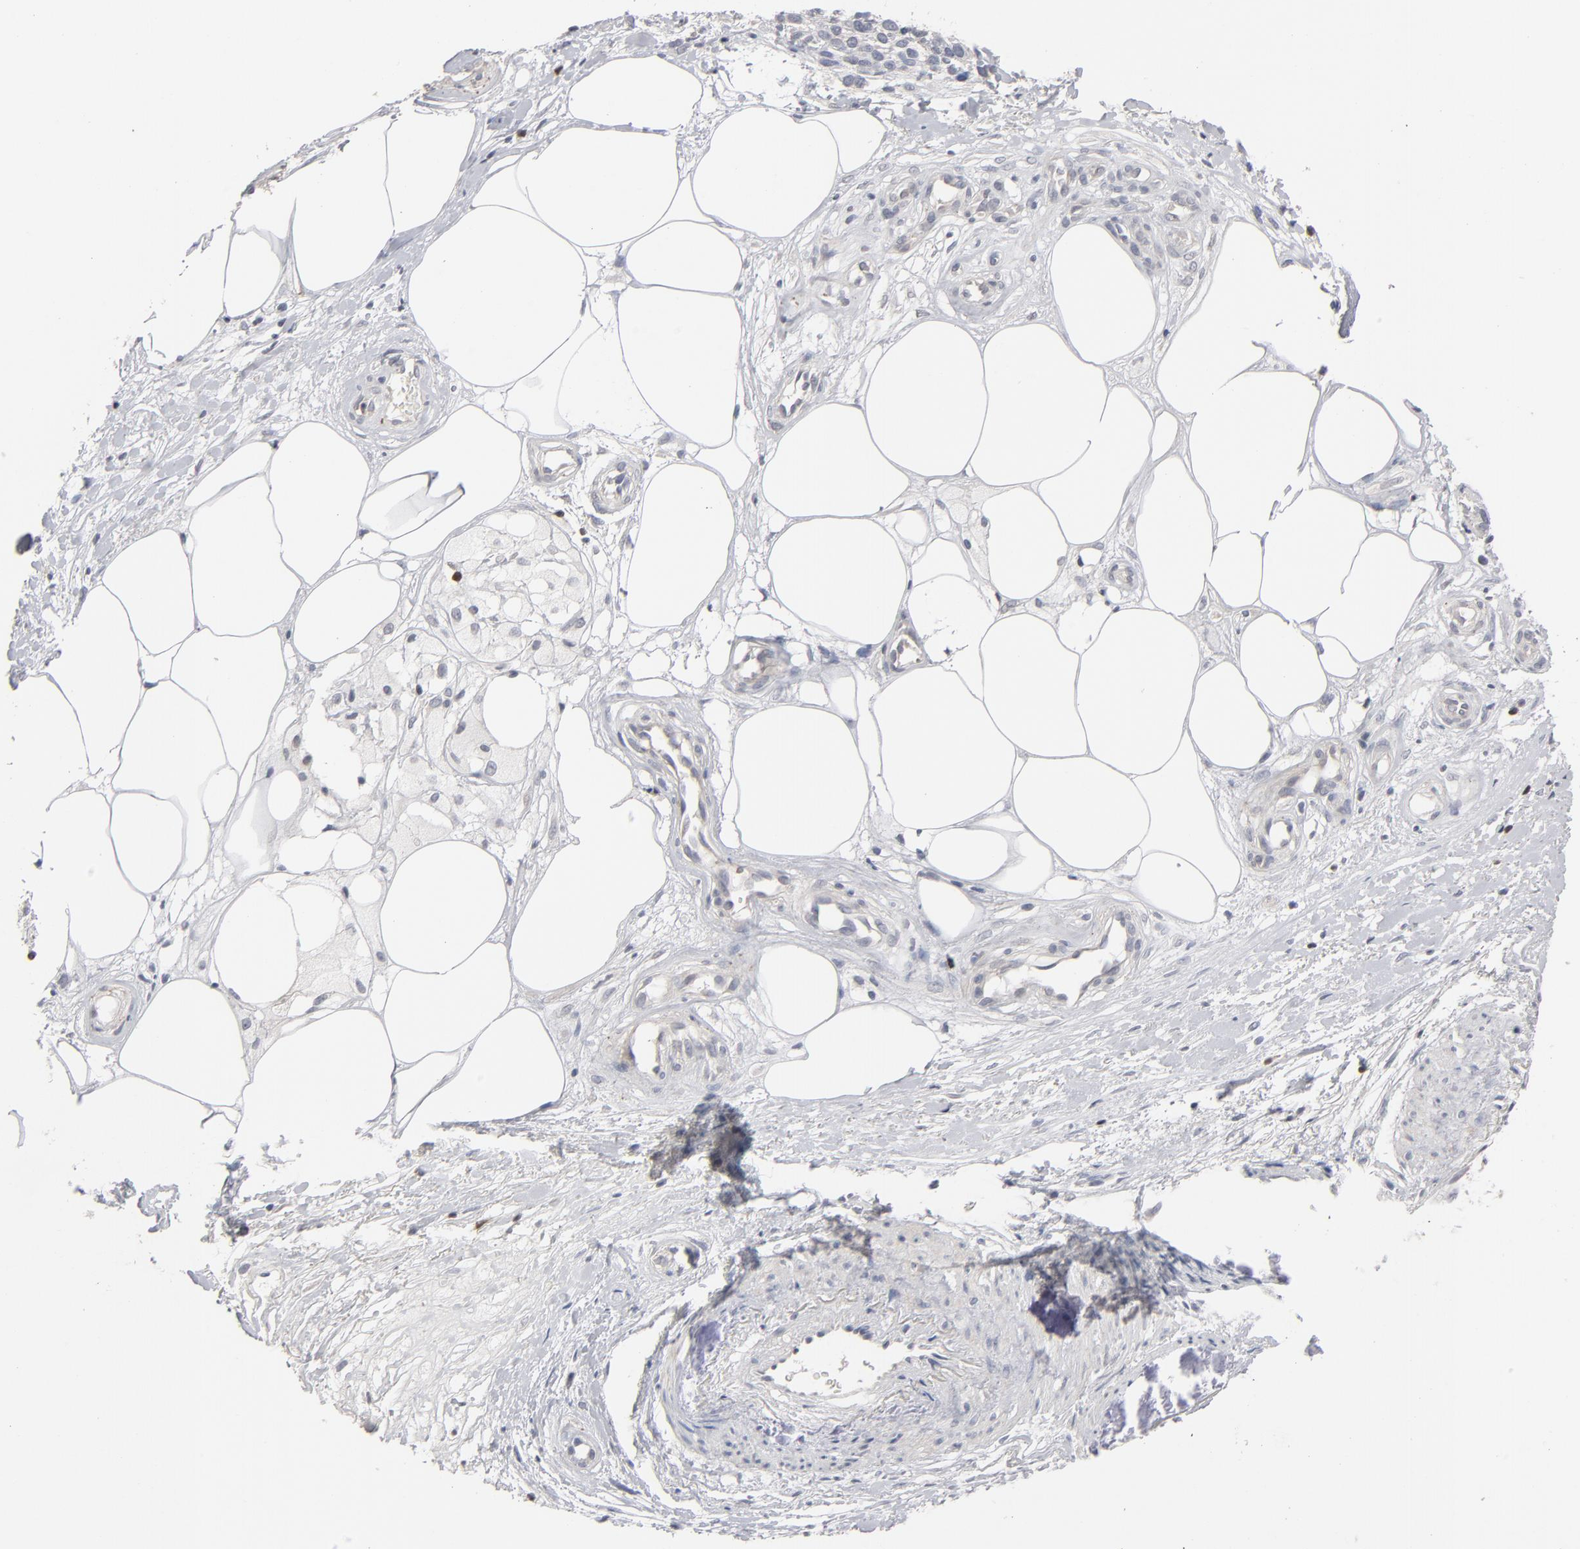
{"staining": {"intensity": "negative", "quantity": "none", "location": "none"}, "tissue": "melanoma", "cell_type": "Tumor cells", "image_type": "cancer", "snomed": [{"axis": "morphology", "description": "Malignant melanoma, NOS"}, {"axis": "topography", "description": "Skin"}], "caption": "Immunohistochemical staining of human melanoma demonstrates no significant expression in tumor cells. (Immunohistochemistry (ihc), brightfield microscopy, high magnification).", "gene": "STAT4", "patient": {"sex": "female", "age": 85}}